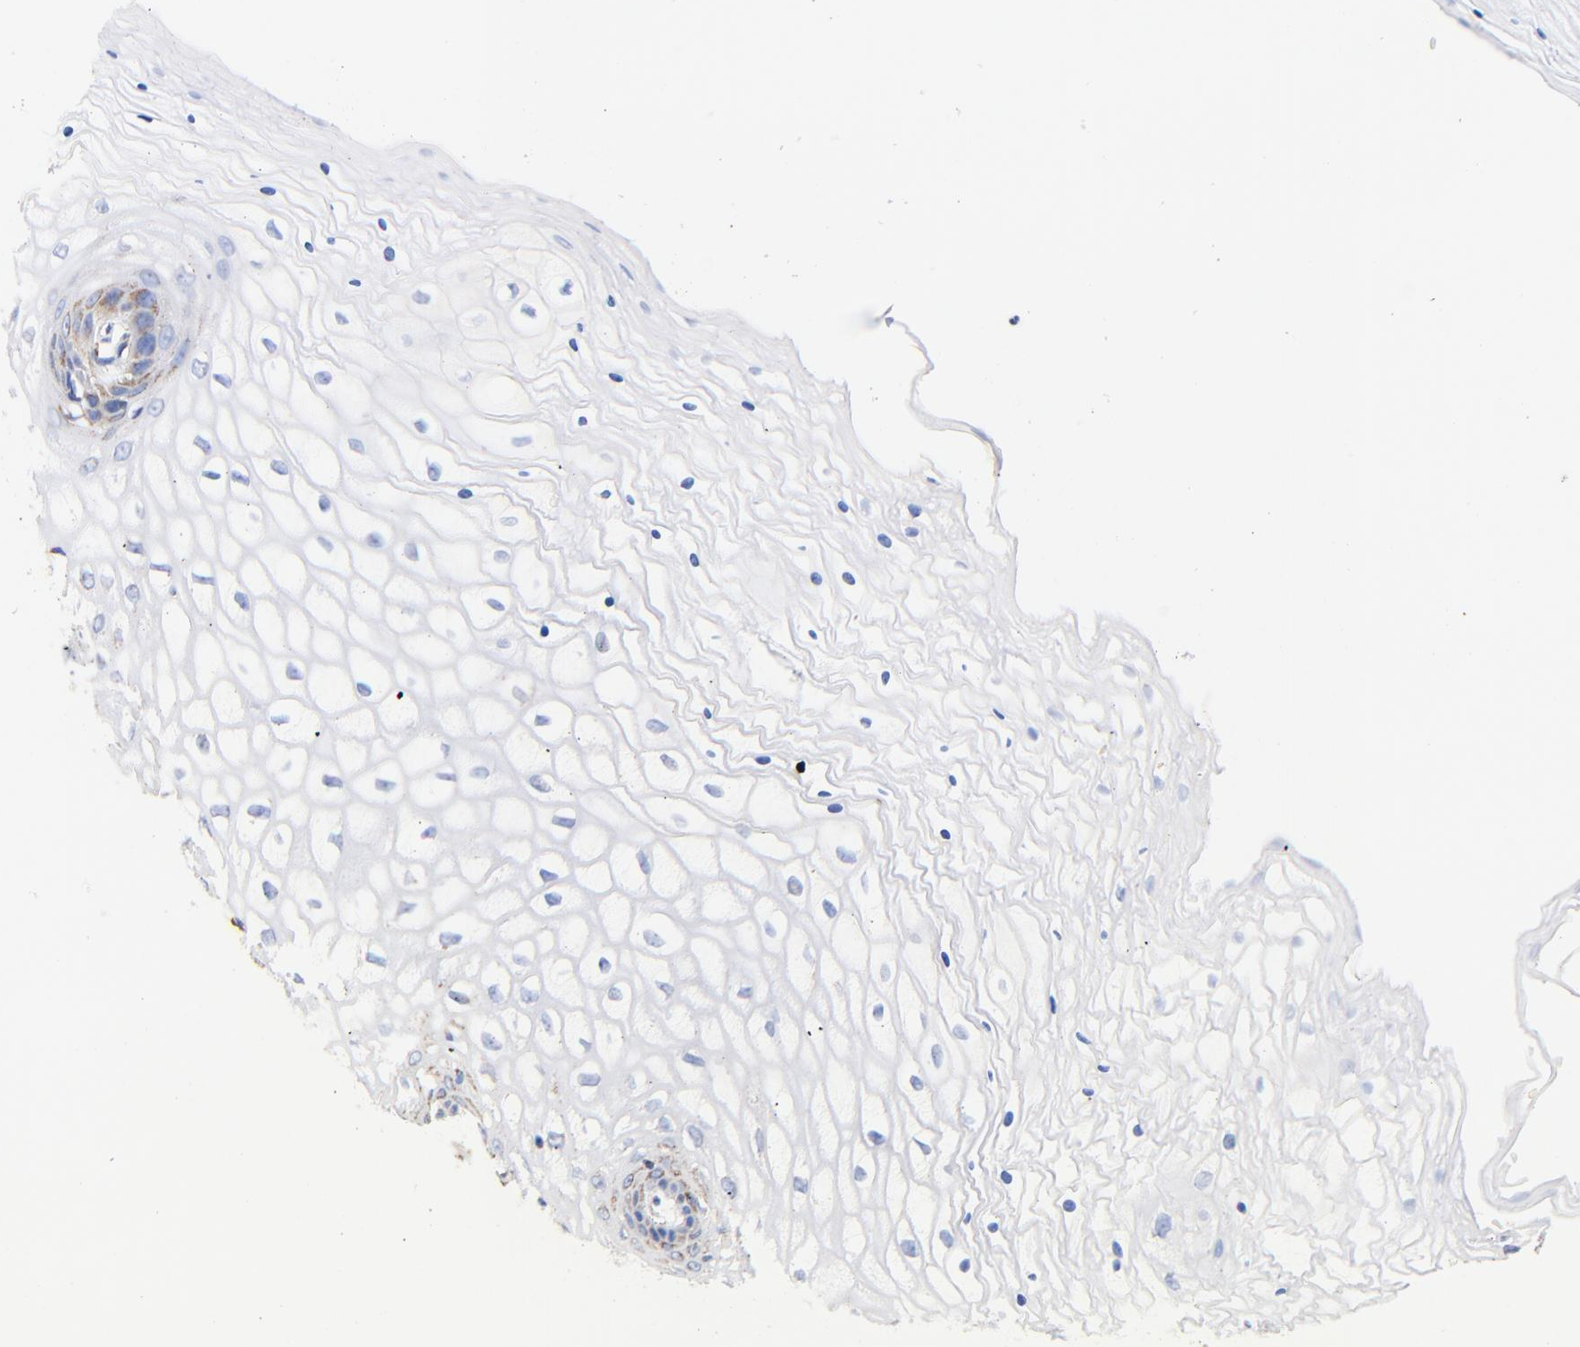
{"staining": {"intensity": "moderate", "quantity": "<25%", "location": "cytoplasmic/membranous"}, "tissue": "vagina", "cell_type": "Squamous epithelial cells", "image_type": "normal", "snomed": [{"axis": "morphology", "description": "Normal tissue, NOS"}, {"axis": "topography", "description": "Vagina"}], "caption": "A low amount of moderate cytoplasmic/membranous staining is appreciated in approximately <25% of squamous epithelial cells in unremarkable vagina. The protein is shown in brown color, while the nuclei are stained blue.", "gene": "ATP5F1D", "patient": {"sex": "female", "age": 34}}